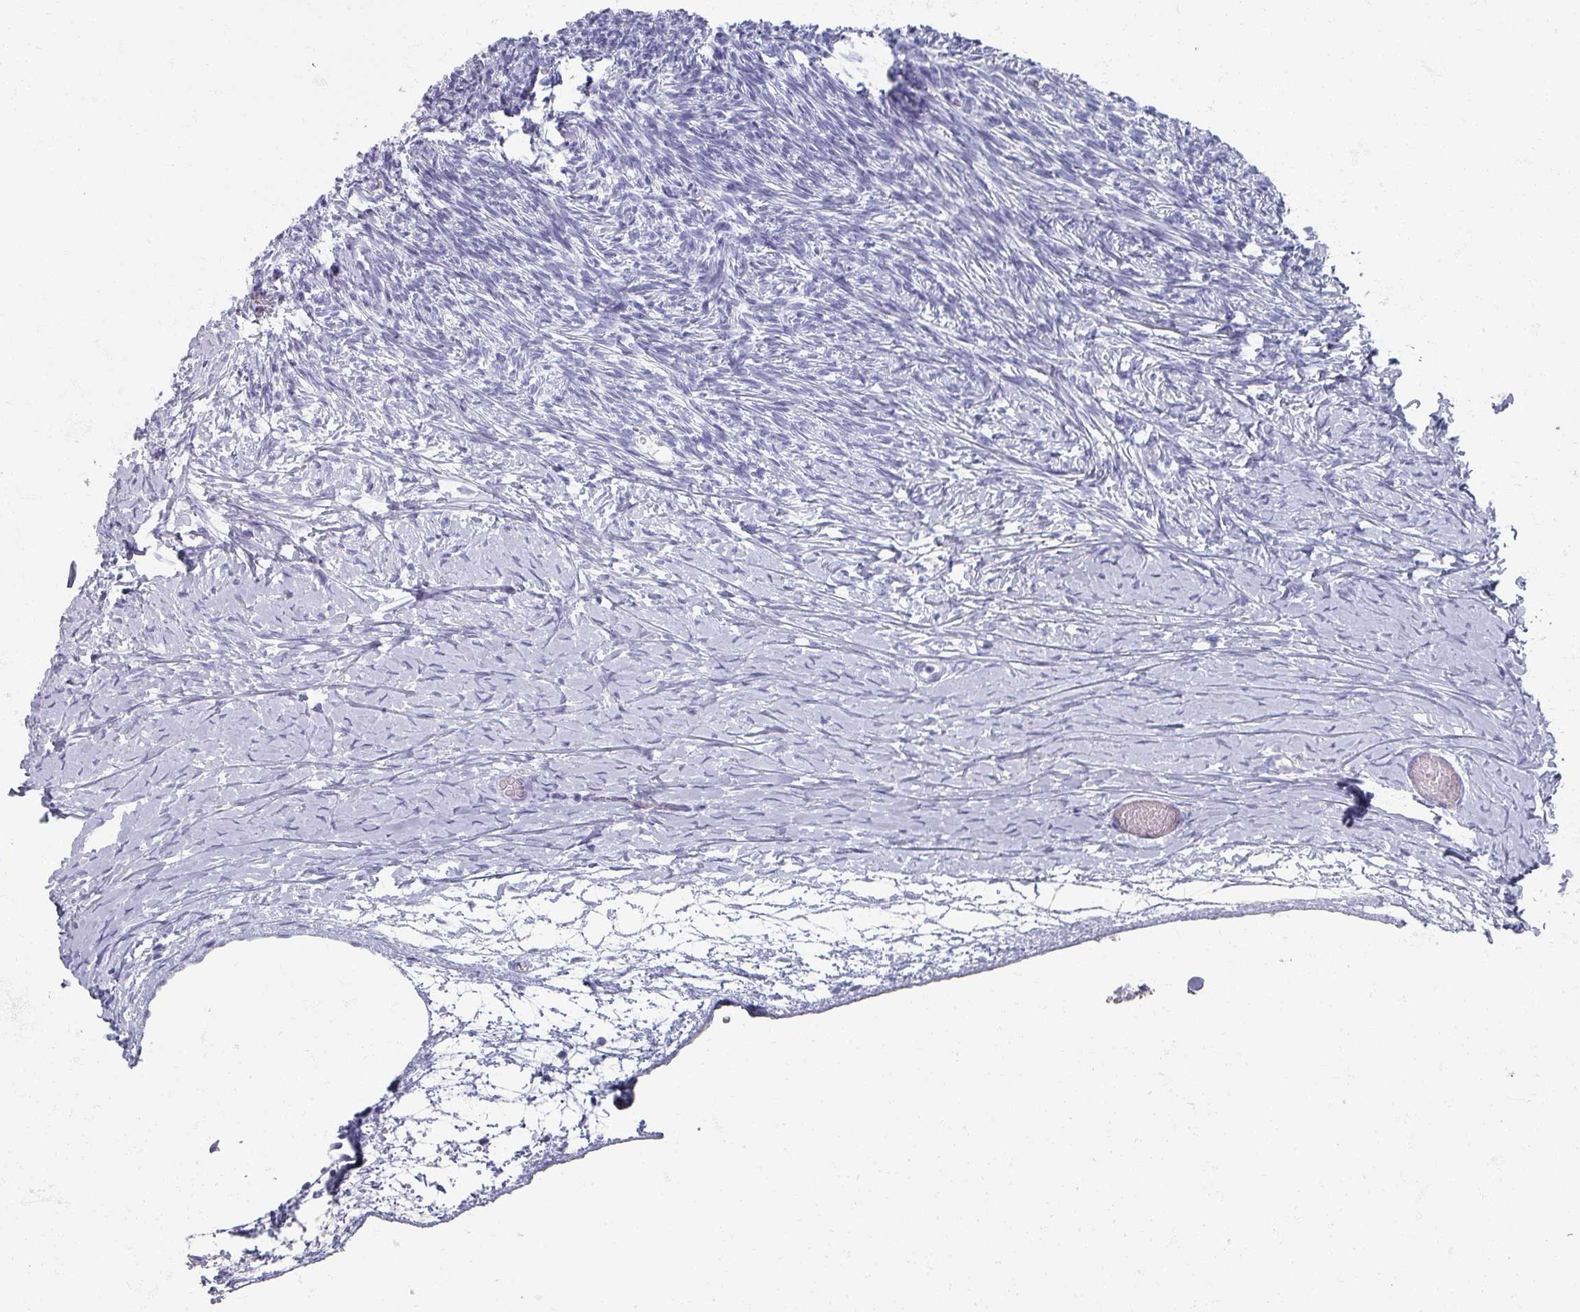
{"staining": {"intensity": "negative", "quantity": "none", "location": "none"}, "tissue": "ovary", "cell_type": "Ovarian stroma cells", "image_type": "normal", "snomed": [{"axis": "morphology", "description": "Normal tissue, NOS"}, {"axis": "topography", "description": "Ovary"}], "caption": "Protein analysis of normal ovary reveals no significant expression in ovarian stroma cells. Brightfield microscopy of IHC stained with DAB (3,3'-diaminobenzidine) (brown) and hematoxylin (blue), captured at high magnification.", "gene": "OMG", "patient": {"sex": "female", "age": 39}}